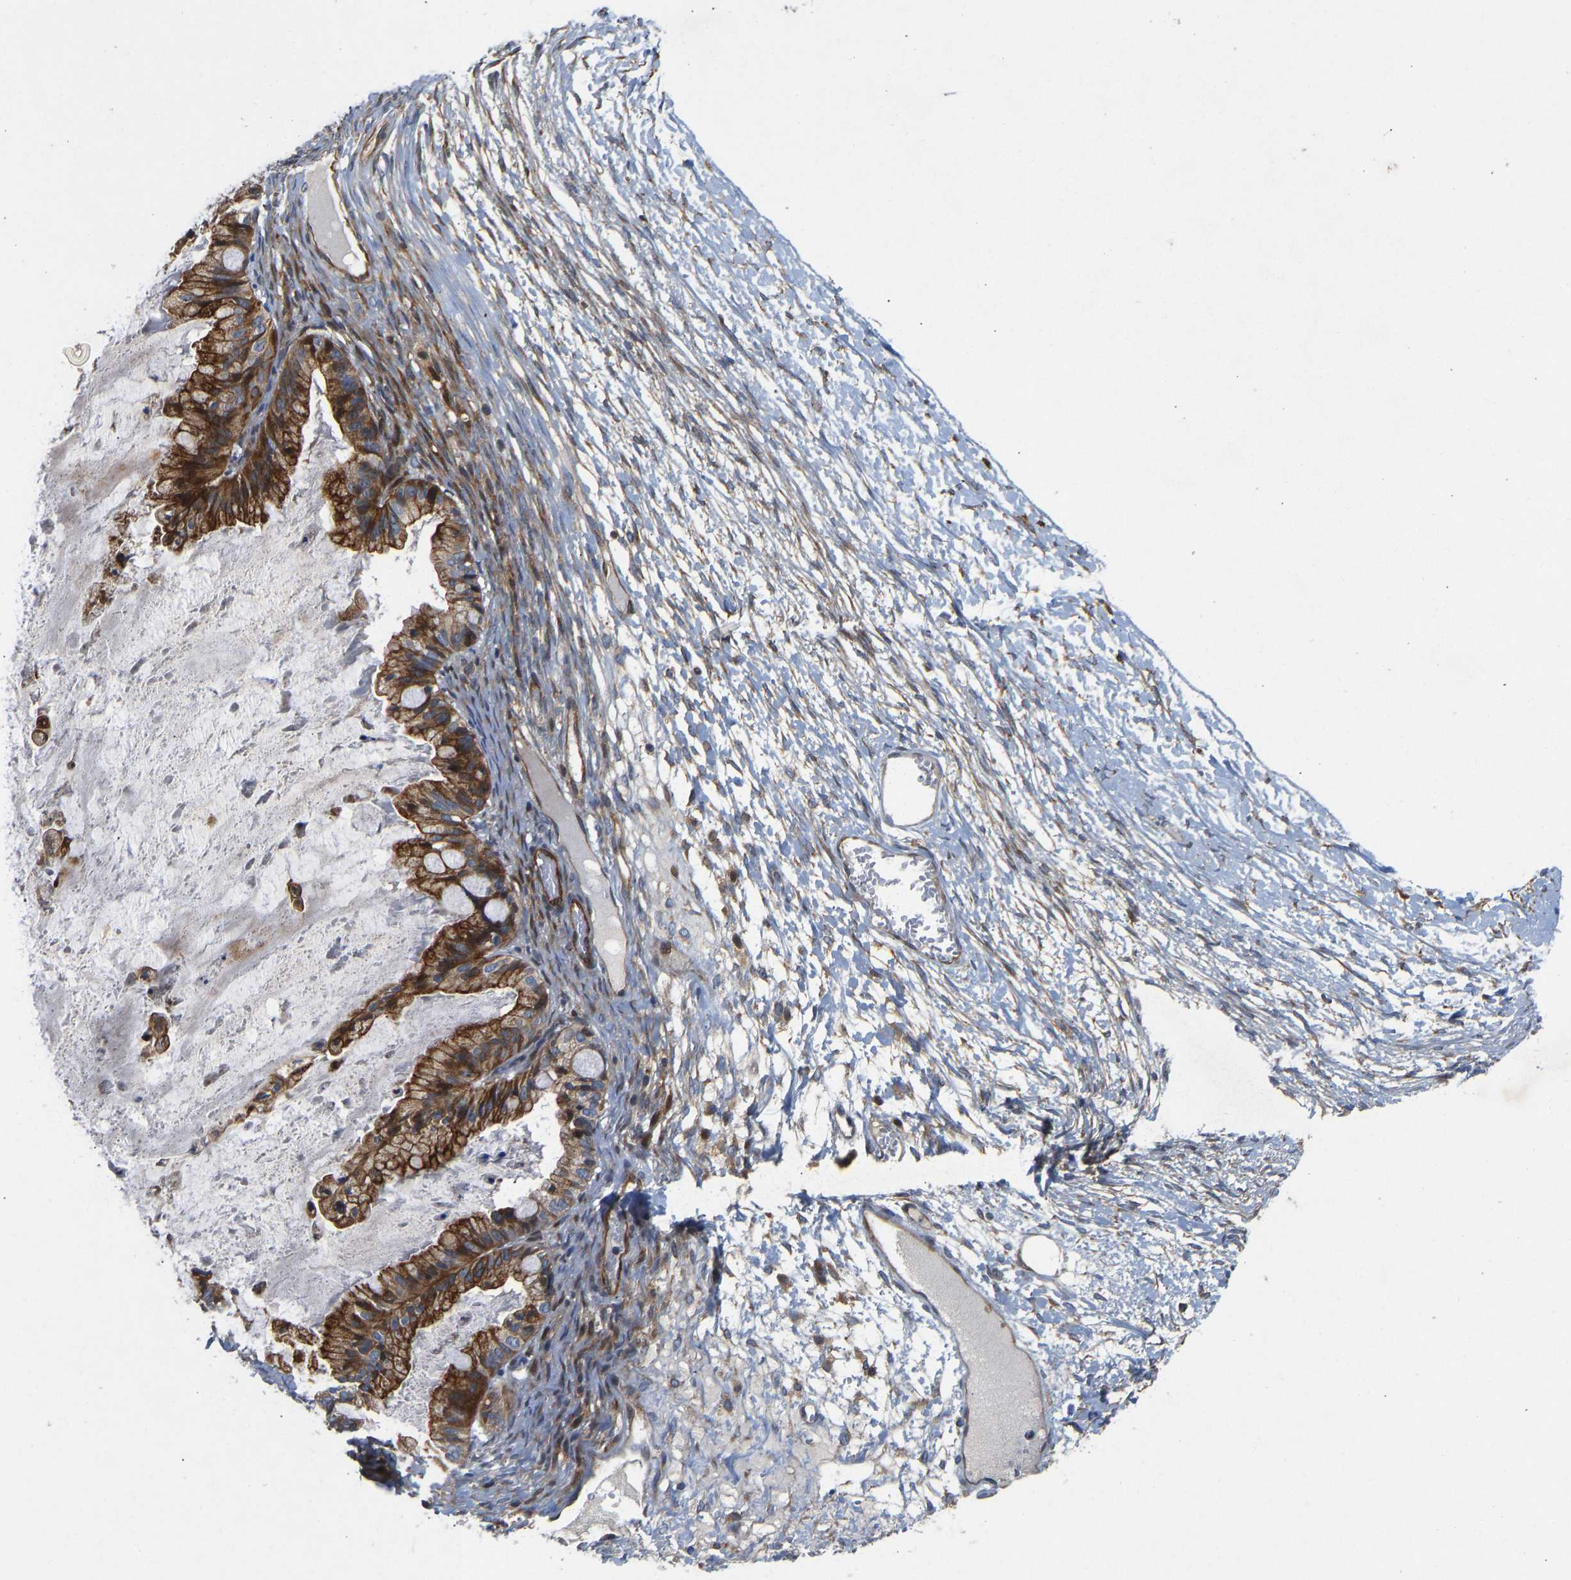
{"staining": {"intensity": "strong", "quantity": ">75%", "location": "cytoplasmic/membranous,nuclear"}, "tissue": "ovarian cancer", "cell_type": "Tumor cells", "image_type": "cancer", "snomed": [{"axis": "morphology", "description": "Cystadenocarcinoma, mucinous, NOS"}, {"axis": "topography", "description": "Ovary"}], "caption": "This is a micrograph of immunohistochemistry staining of ovarian mucinous cystadenocarcinoma, which shows strong staining in the cytoplasmic/membranous and nuclear of tumor cells.", "gene": "TMEM38B", "patient": {"sex": "female", "age": 57}}